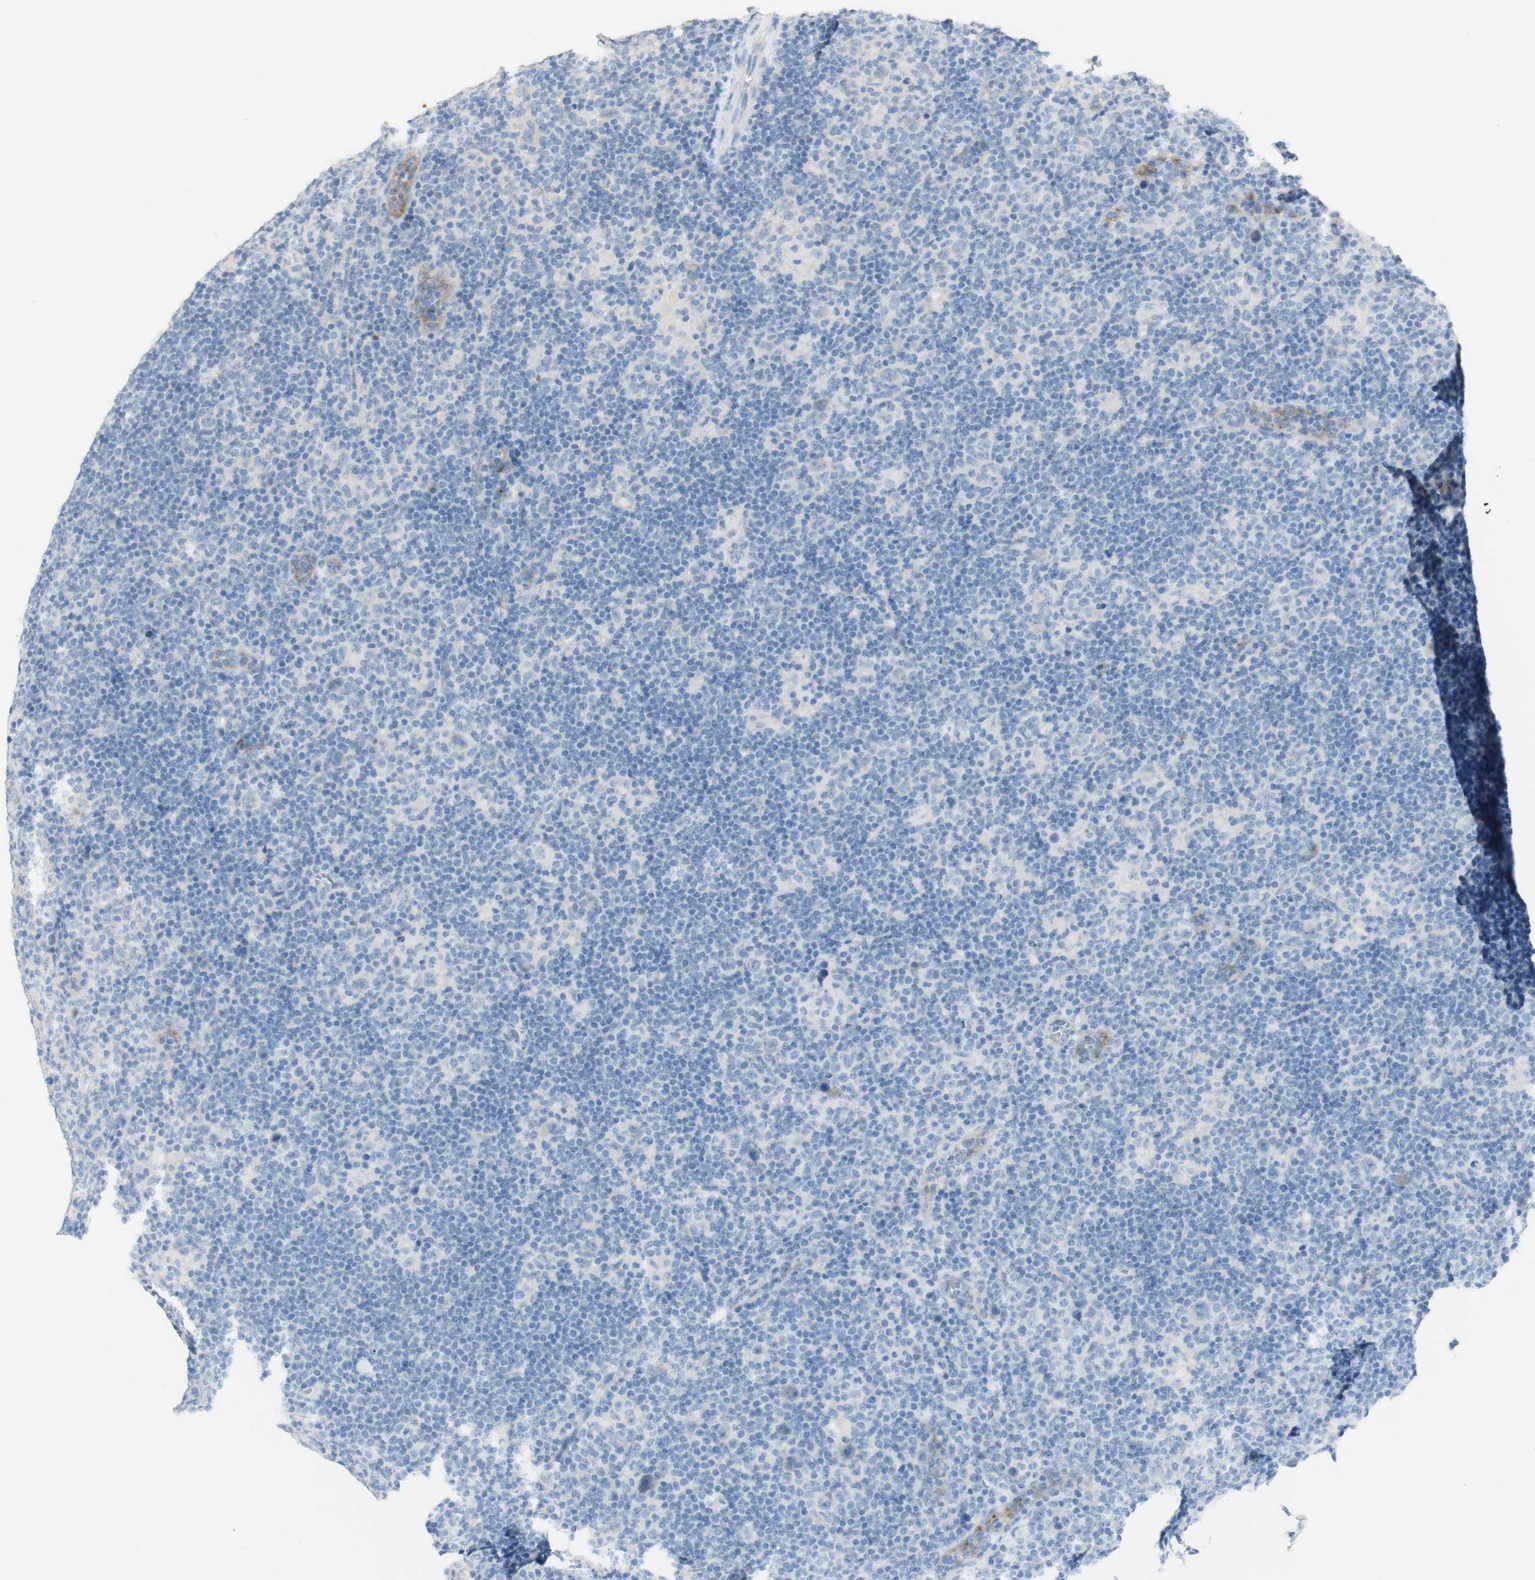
{"staining": {"intensity": "negative", "quantity": "none", "location": "none"}, "tissue": "lymphoma", "cell_type": "Tumor cells", "image_type": "cancer", "snomed": [{"axis": "morphology", "description": "Hodgkin's disease, NOS"}, {"axis": "topography", "description": "Lymph node"}], "caption": "The immunohistochemistry (IHC) micrograph has no significant expression in tumor cells of Hodgkin's disease tissue.", "gene": "ART3", "patient": {"sex": "female", "age": 57}}